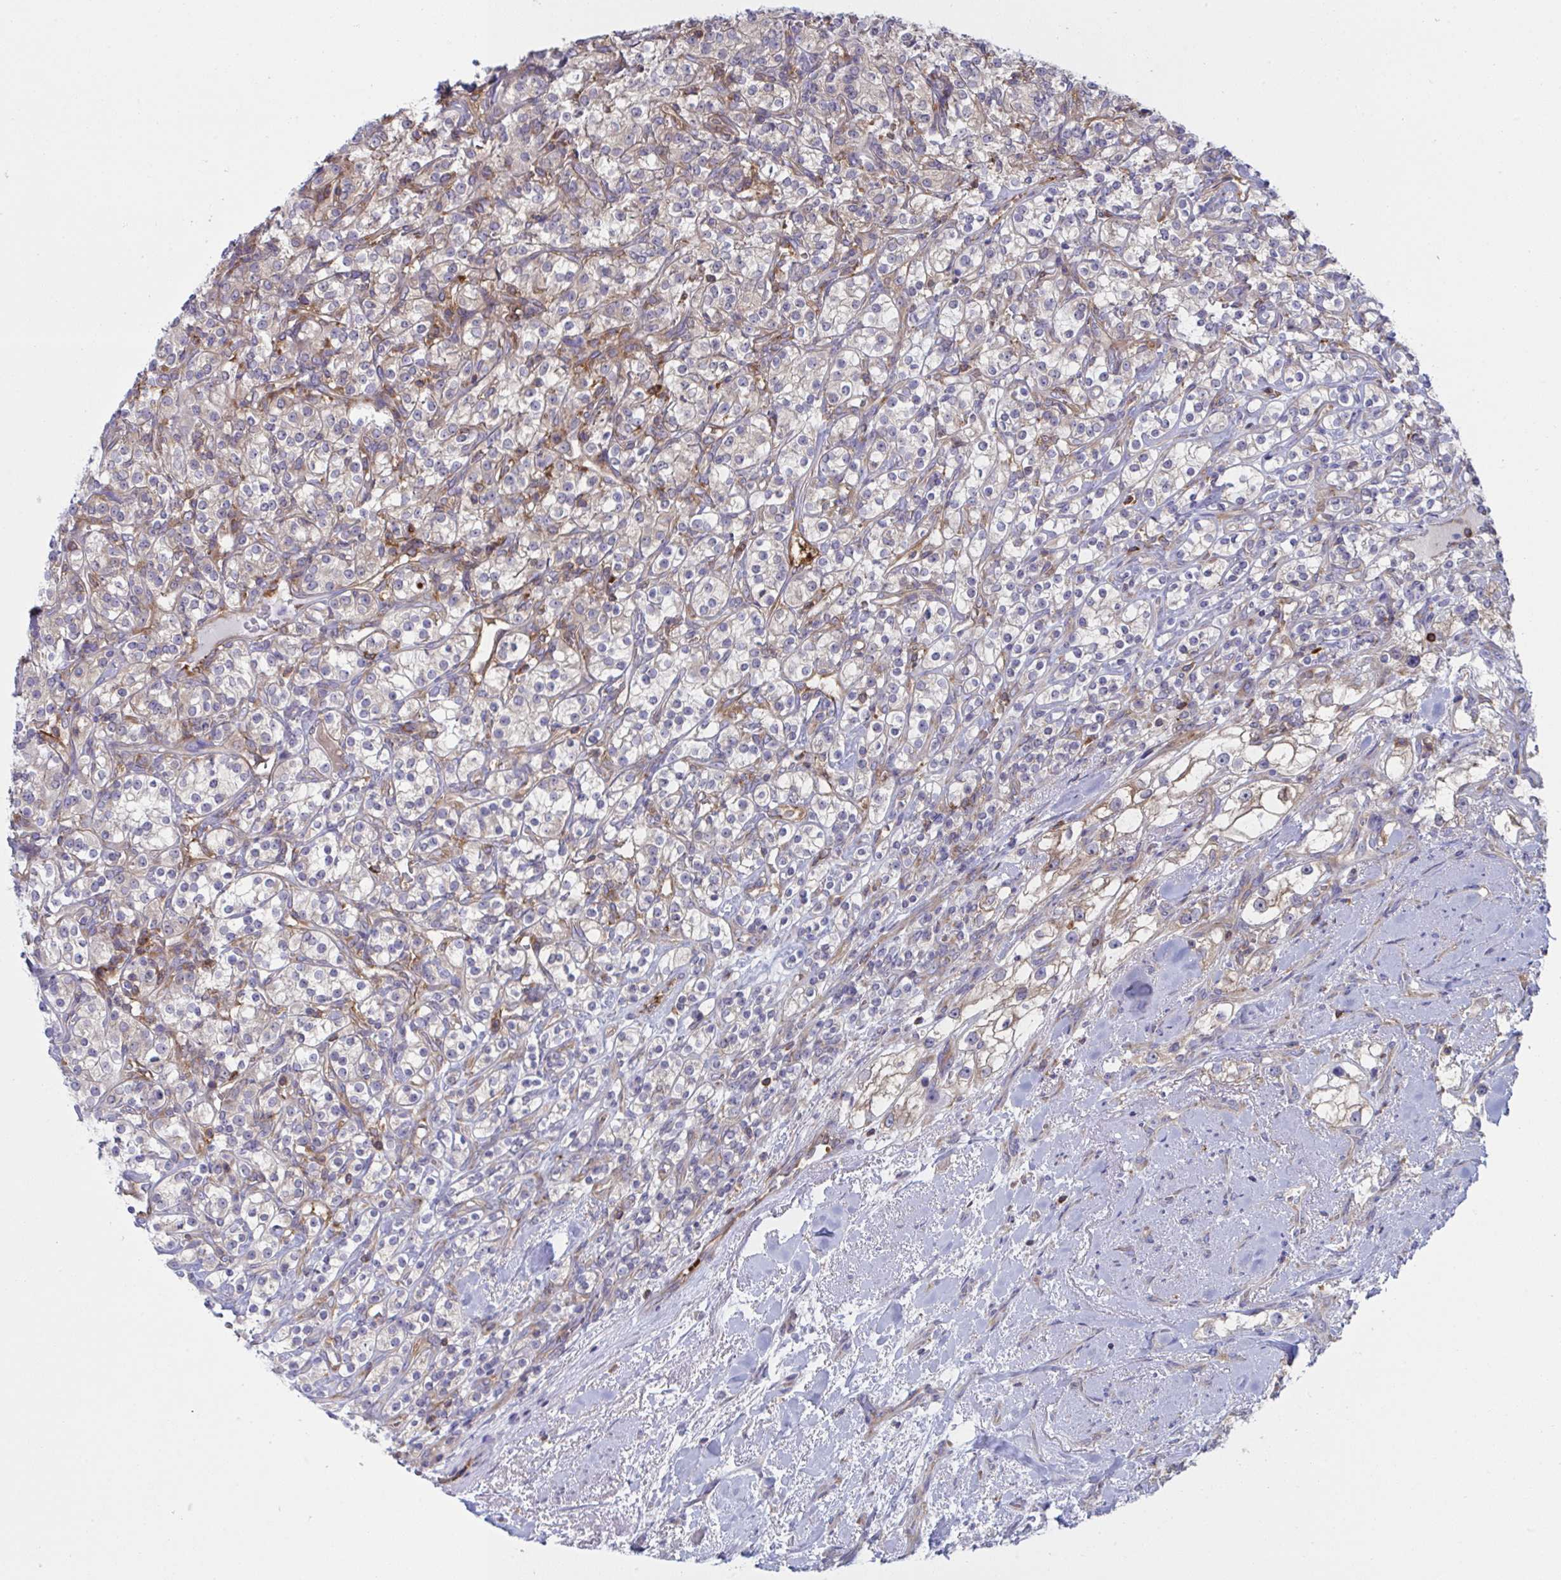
{"staining": {"intensity": "negative", "quantity": "none", "location": "none"}, "tissue": "renal cancer", "cell_type": "Tumor cells", "image_type": "cancer", "snomed": [{"axis": "morphology", "description": "Adenocarcinoma, NOS"}, {"axis": "topography", "description": "Kidney"}], "caption": "A micrograph of adenocarcinoma (renal) stained for a protein exhibits no brown staining in tumor cells. The staining is performed using DAB brown chromogen with nuclei counter-stained in using hematoxylin.", "gene": "WNK1", "patient": {"sex": "male", "age": 77}}